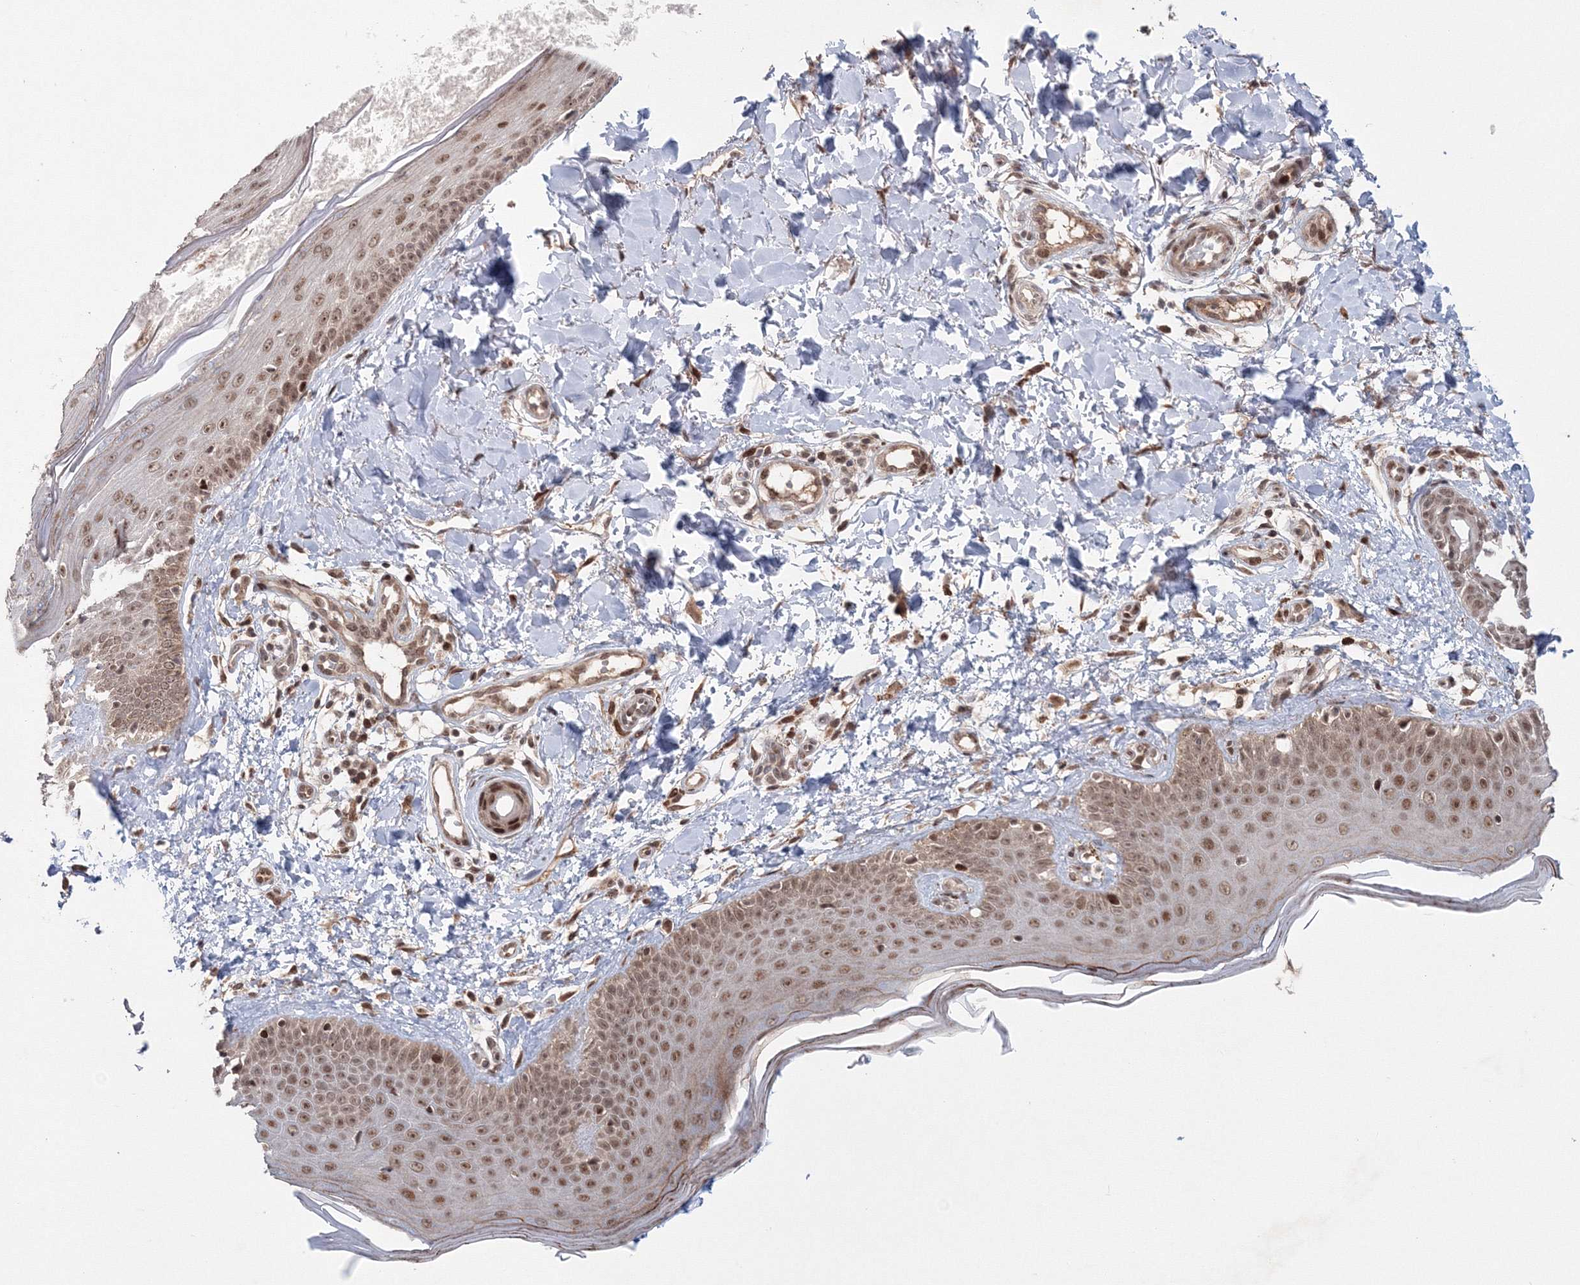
{"staining": {"intensity": "moderate", "quantity": ">75%", "location": "cytoplasmic/membranous,nuclear"}, "tissue": "skin", "cell_type": "Fibroblasts", "image_type": "normal", "snomed": [{"axis": "morphology", "description": "Normal tissue, NOS"}, {"axis": "topography", "description": "Skin"}], "caption": "Protein staining of normal skin demonstrates moderate cytoplasmic/membranous,nuclear expression in approximately >75% of fibroblasts.", "gene": "NOA1", "patient": {"sex": "male", "age": 52}}